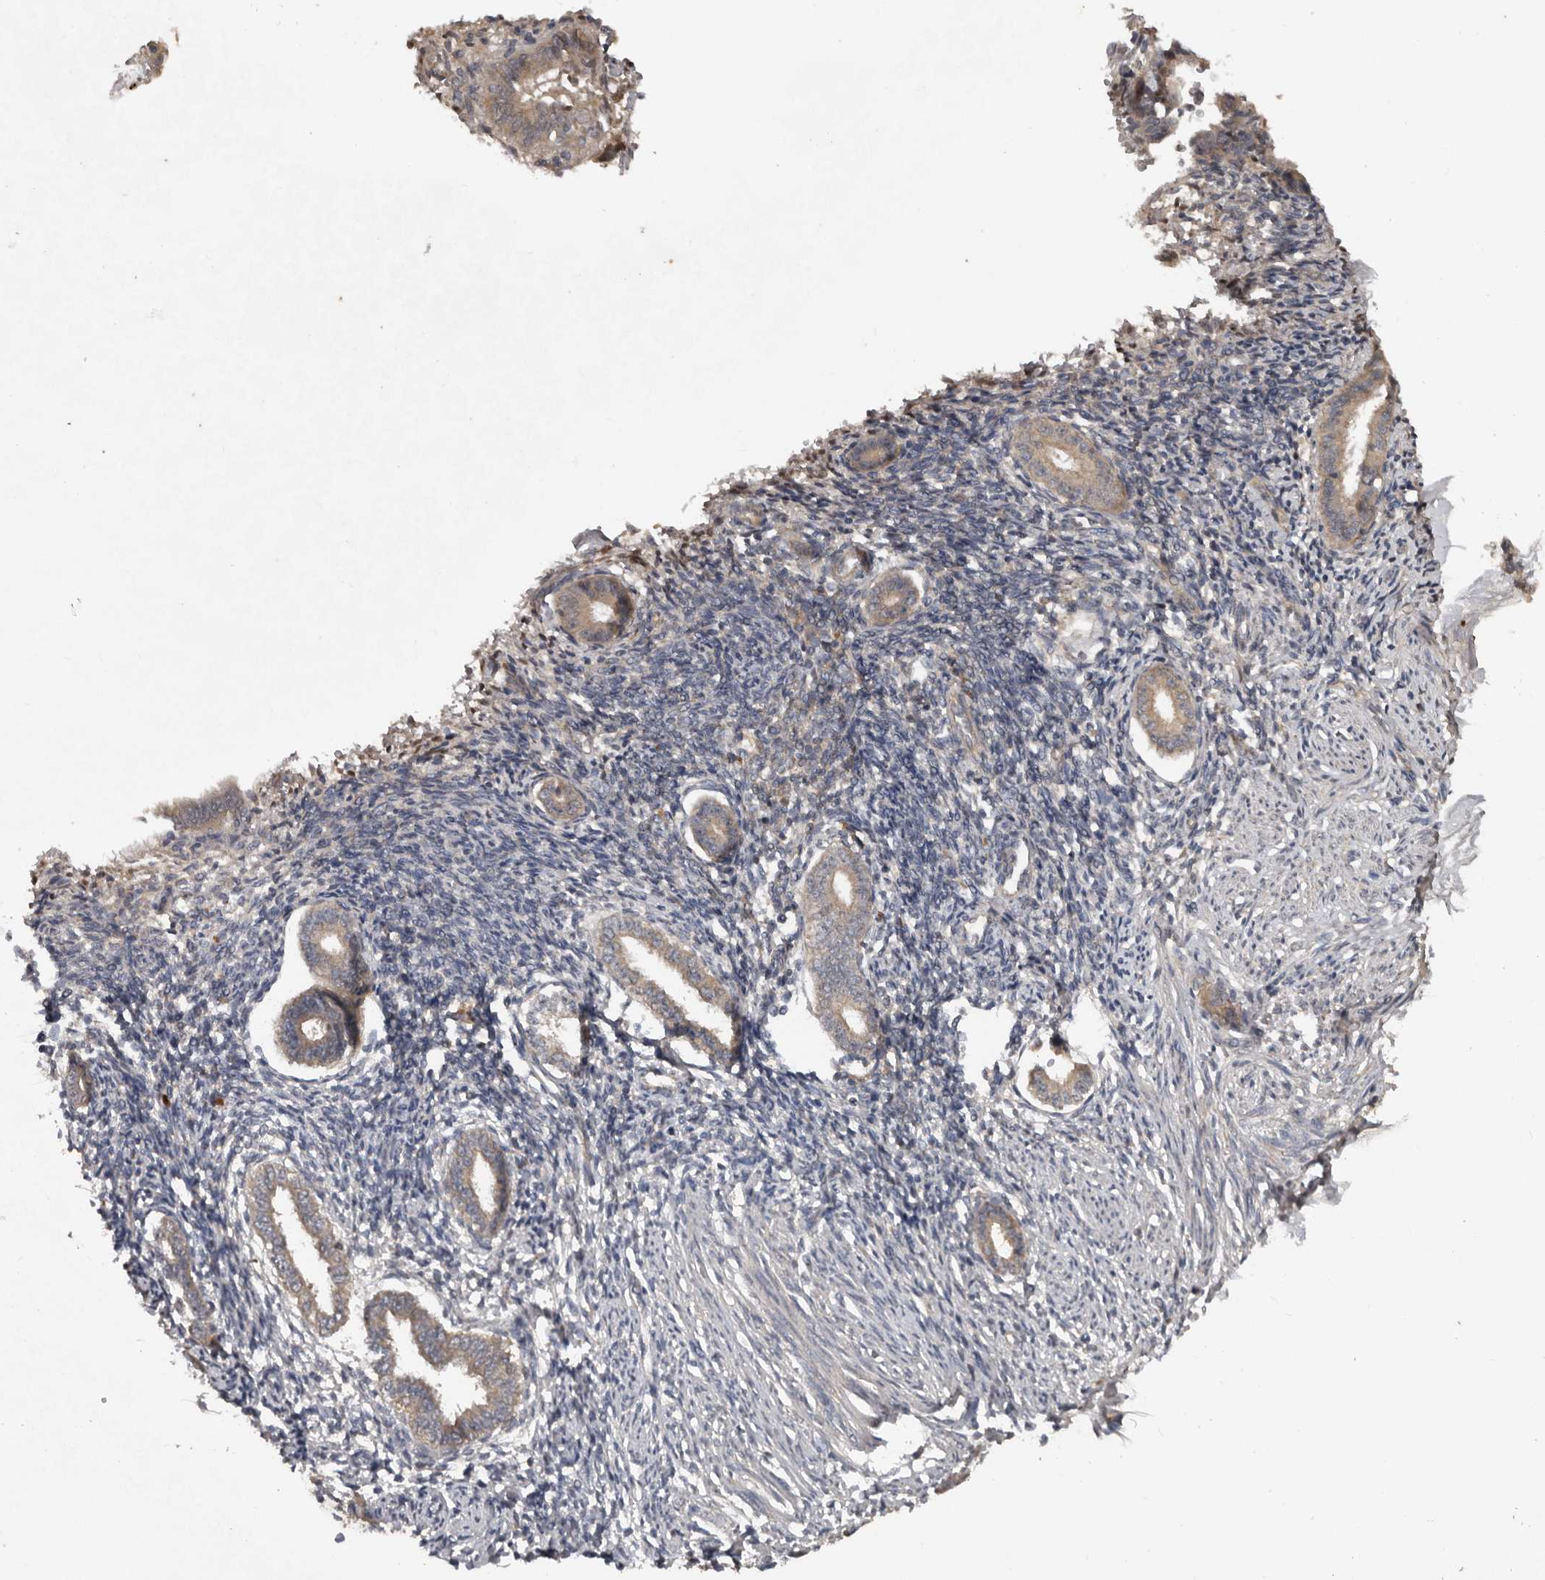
{"staining": {"intensity": "negative", "quantity": "none", "location": "none"}, "tissue": "endometrium", "cell_type": "Cells in endometrial stroma", "image_type": "normal", "snomed": [{"axis": "morphology", "description": "Normal tissue, NOS"}, {"axis": "topography", "description": "Endometrium"}], "caption": "The image demonstrates no staining of cells in endometrial stroma in normal endometrium.", "gene": "DNAJB4", "patient": {"sex": "female", "age": 56}}